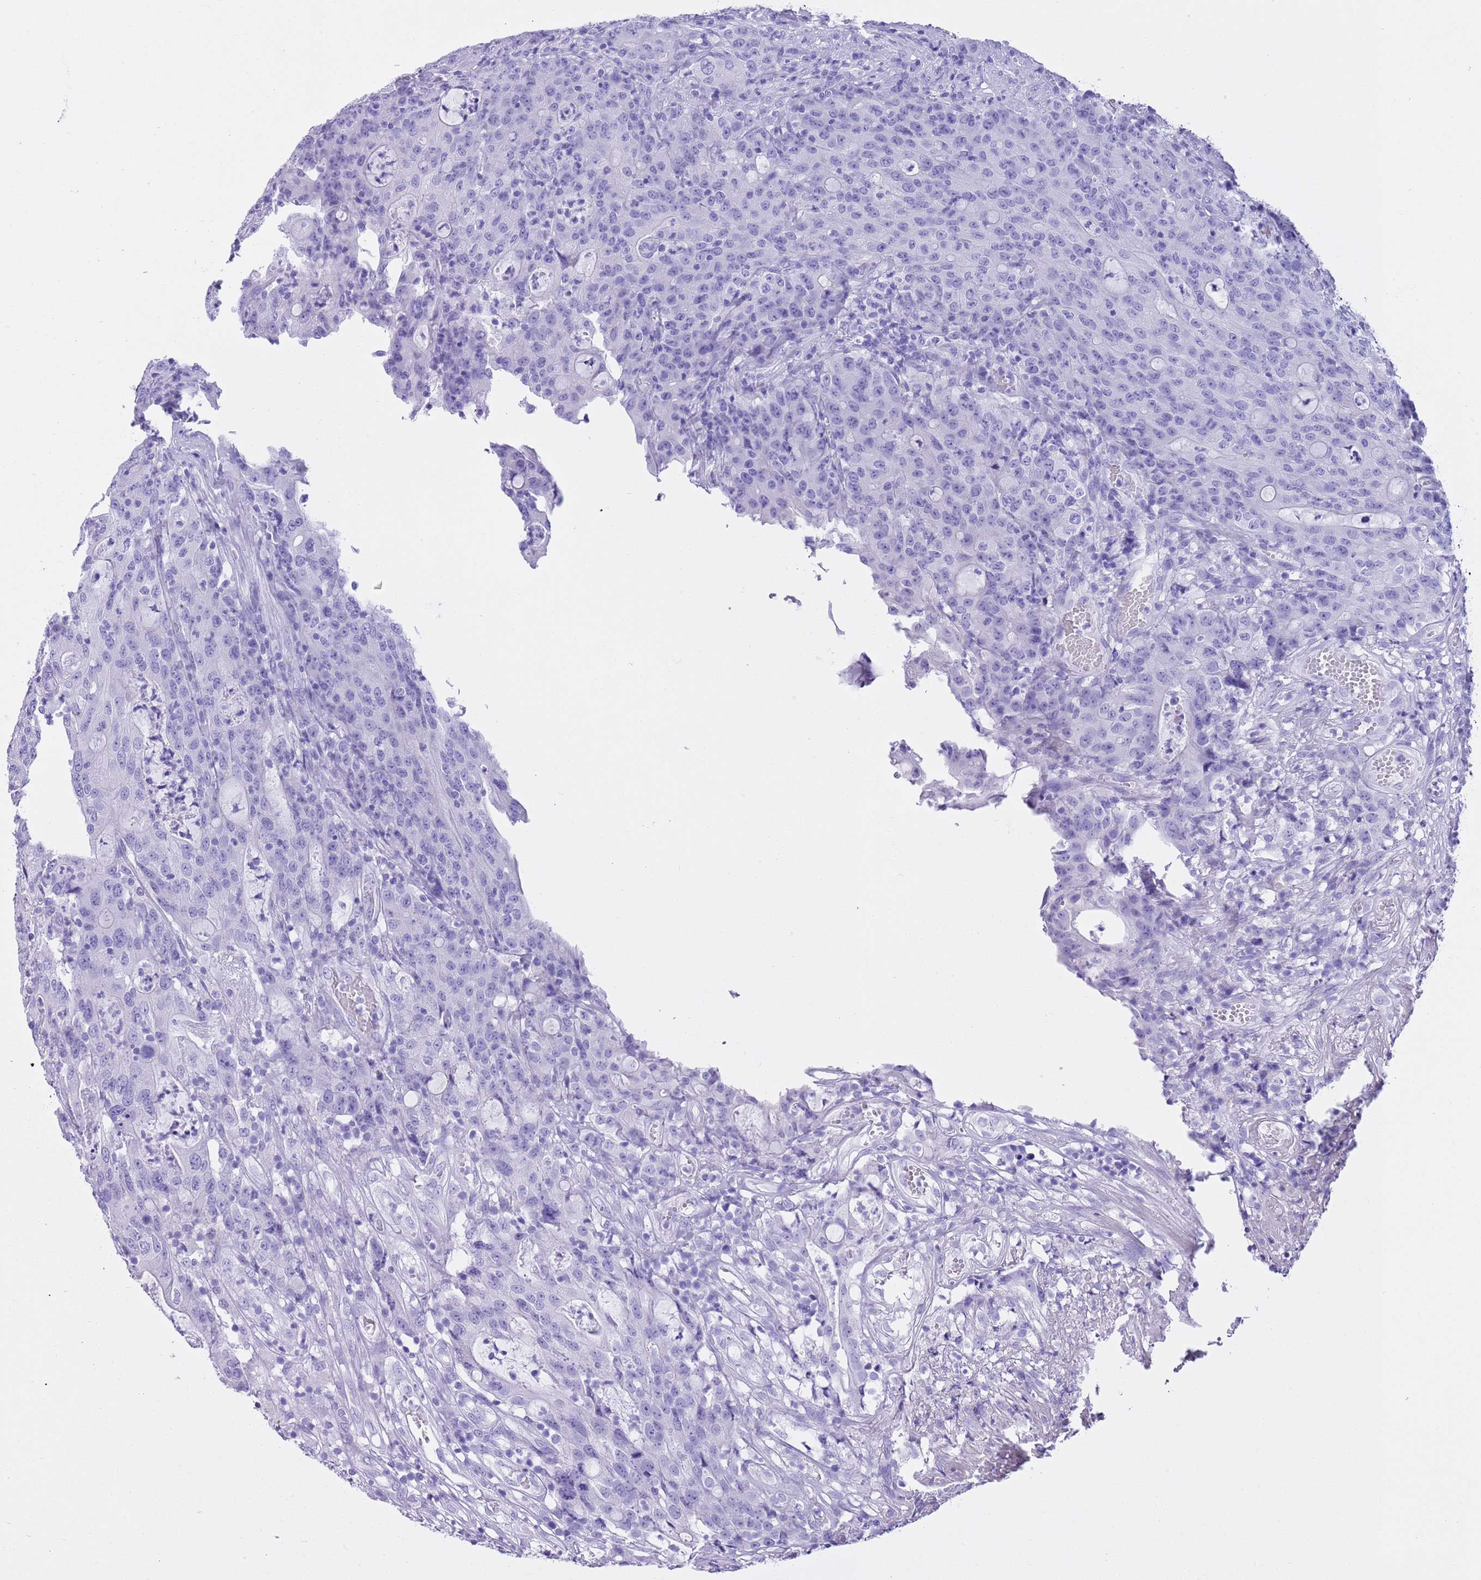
{"staining": {"intensity": "negative", "quantity": "none", "location": "none"}, "tissue": "colorectal cancer", "cell_type": "Tumor cells", "image_type": "cancer", "snomed": [{"axis": "morphology", "description": "Adenocarcinoma, NOS"}, {"axis": "topography", "description": "Colon"}], "caption": "High magnification brightfield microscopy of colorectal cancer (adenocarcinoma) stained with DAB (3,3'-diaminobenzidine) (brown) and counterstained with hematoxylin (blue): tumor cells show no significant staining.", "gene": "TMEM185B", "patient": {"sex": "male", "age": 83}}